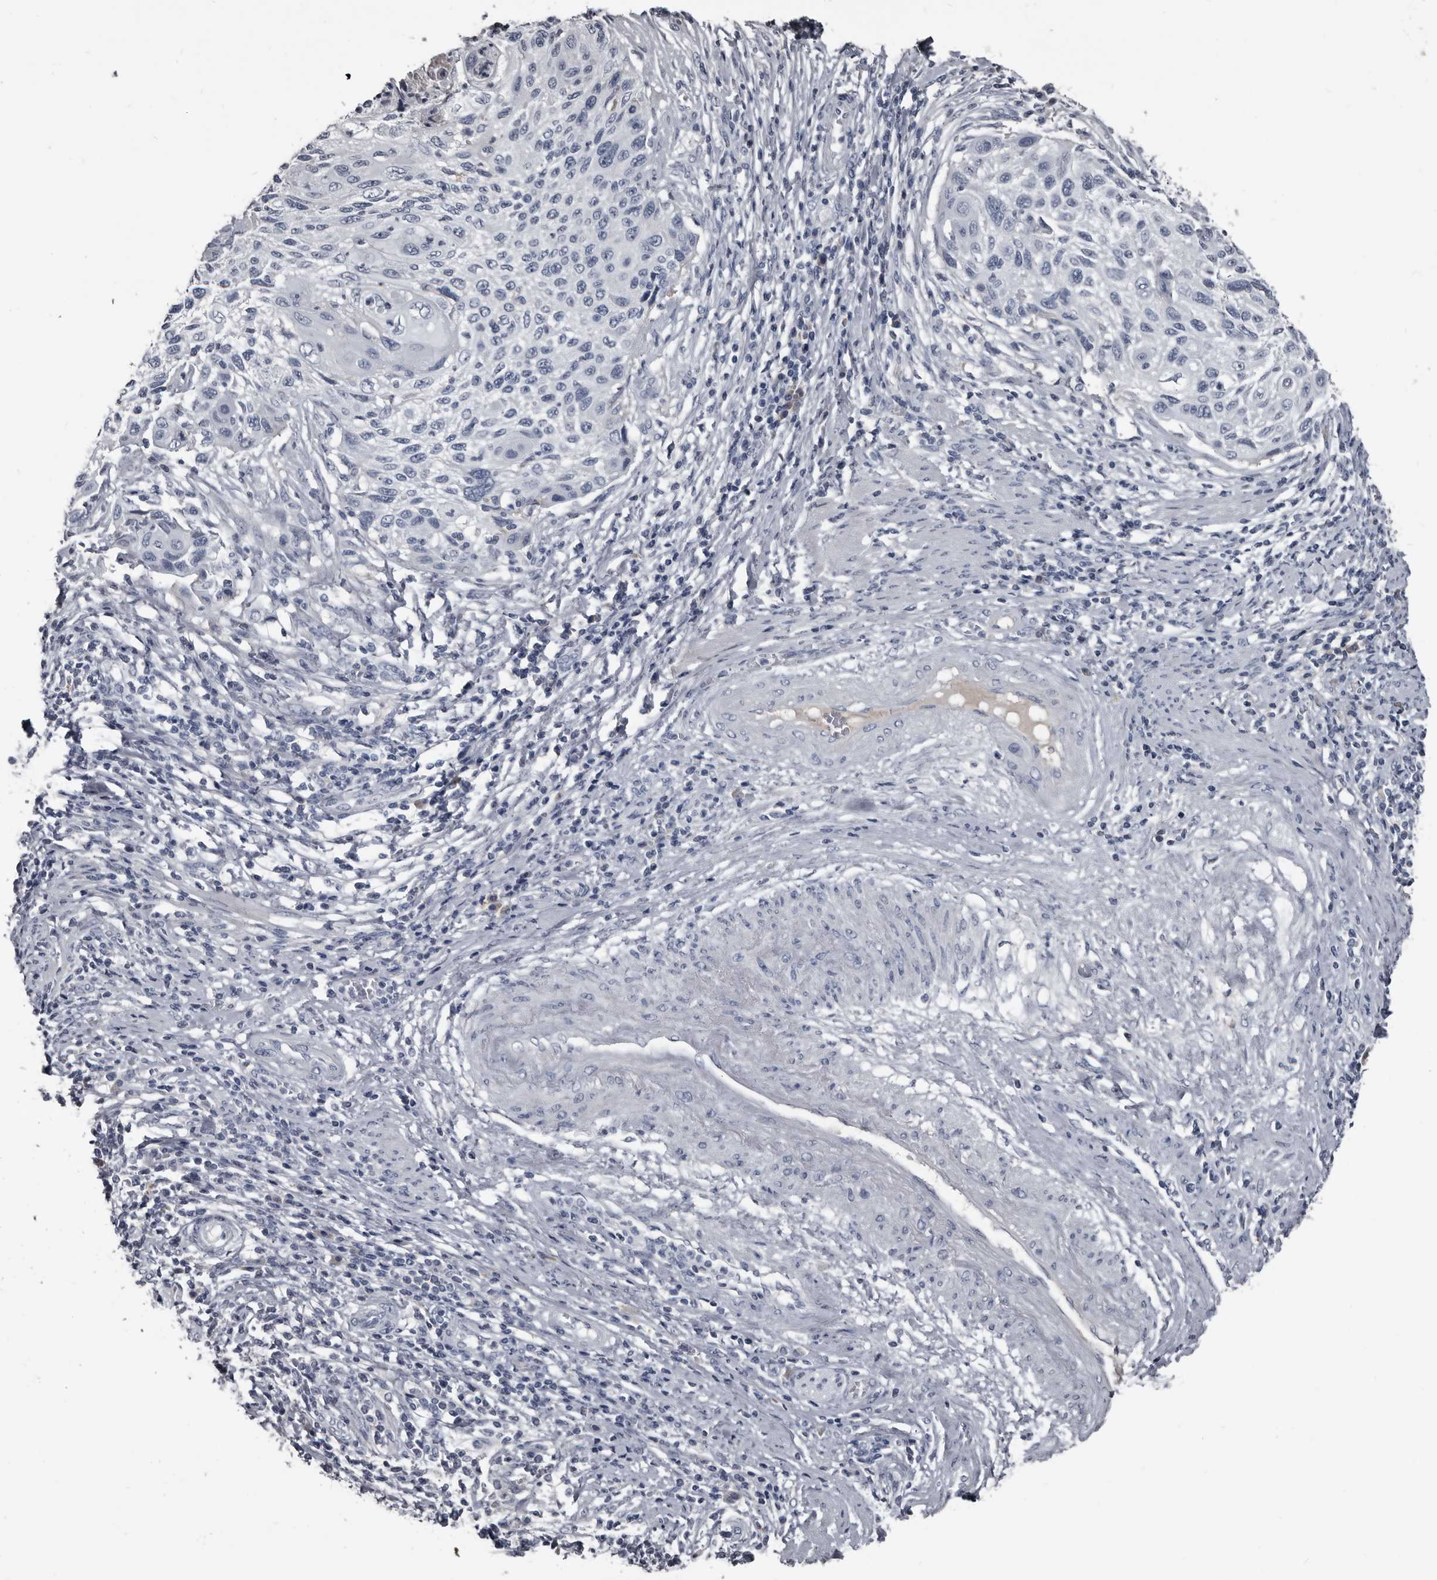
{"staining": {"intensity": "negative", "quantity": "none", "location": "none"}, "tissue": "cervical cancer", "cell_type": "Tumor cells", "image_type": "cancer", "snomed": [{"axis": "morphology", "description": "Squamous cell carcinoma, NOS"}, {"axis": "topography", "description": "Cervix"}], "caption": "Tumor cells are negative for protein expression in human cervical cancer (squamous cell carcinoma).", "gene": "GREB1", "patient": {"sex": "female", "age": 70}}